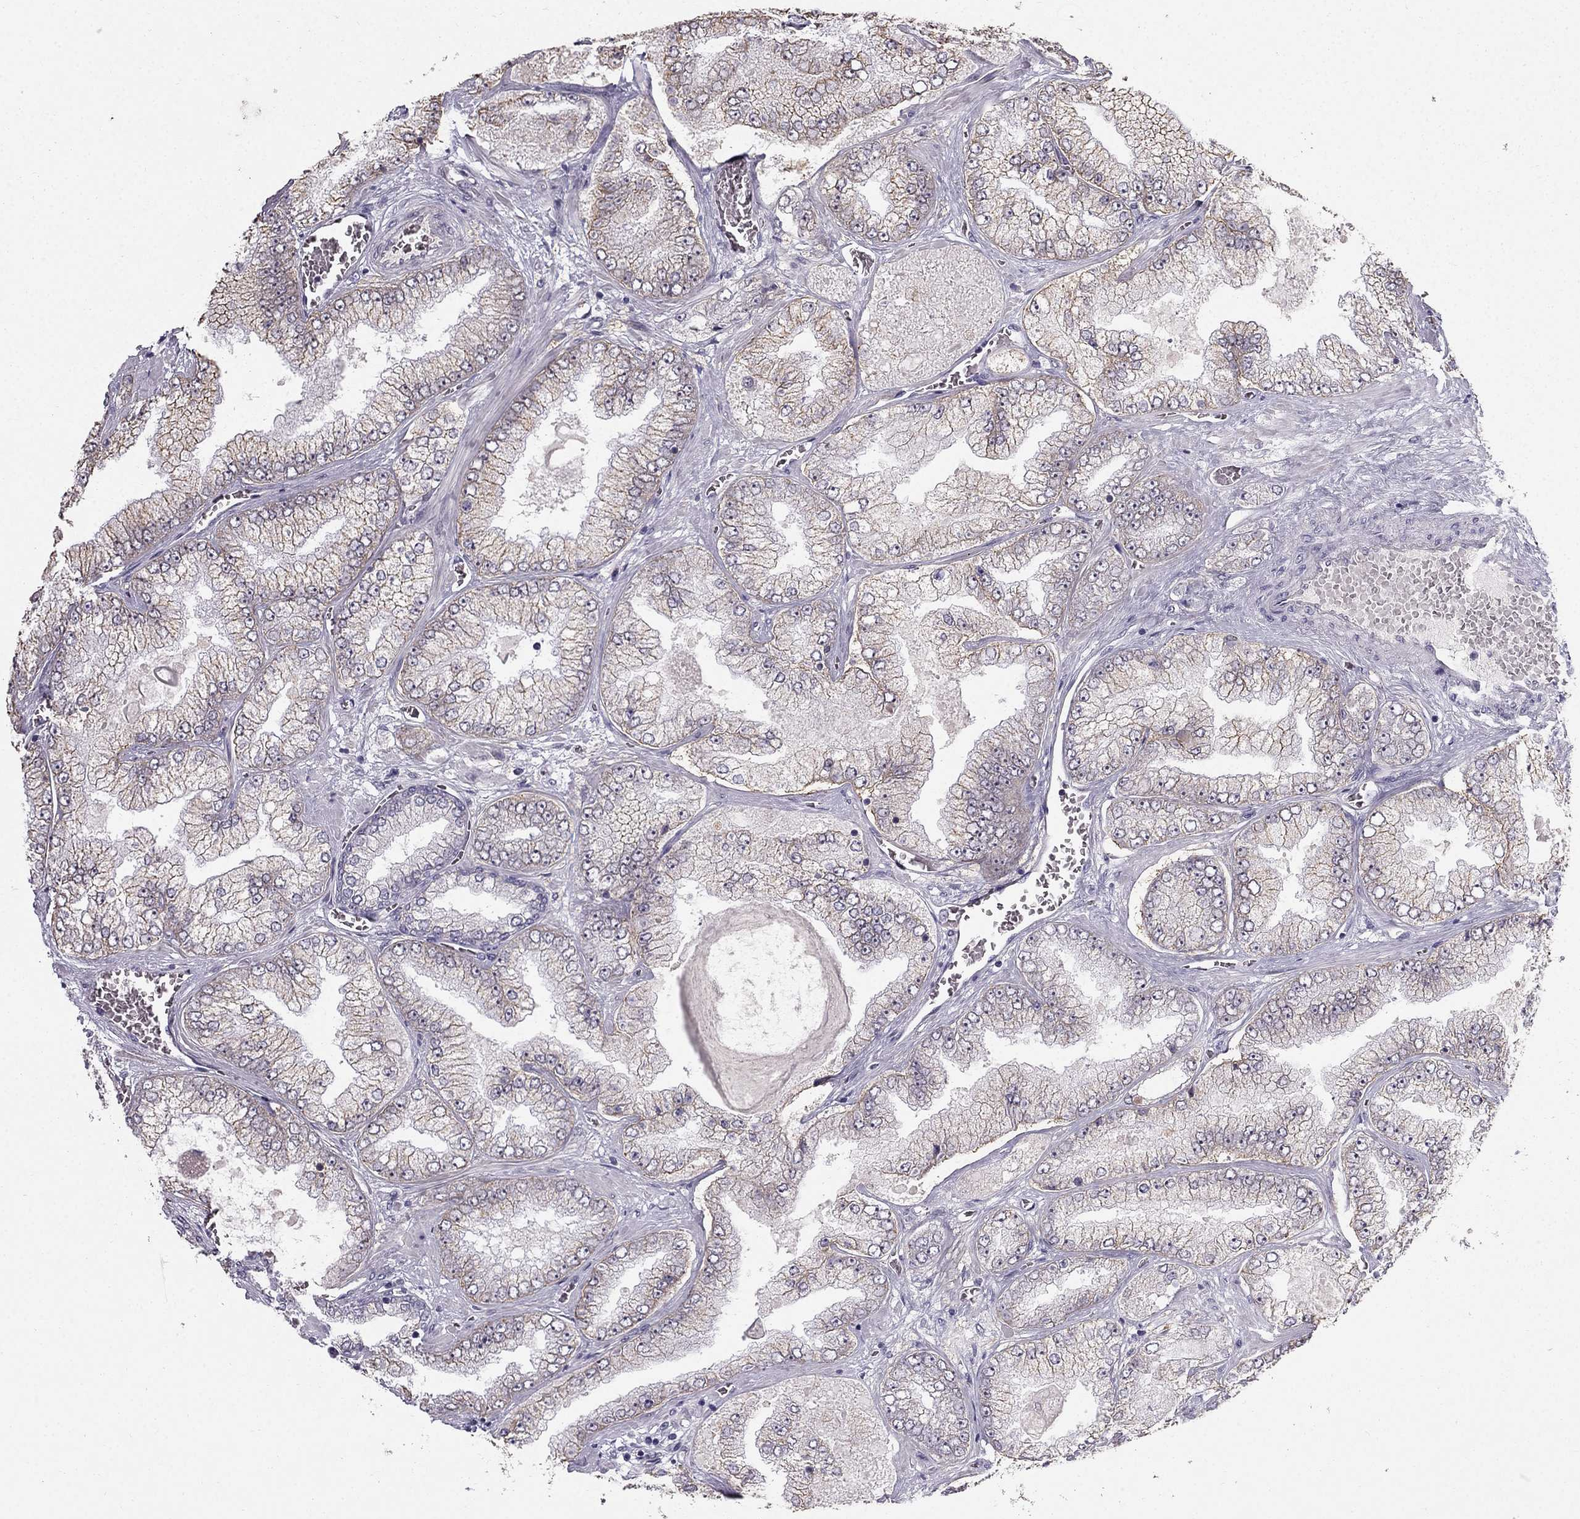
{"staining": {"intensity": "weak", "quantity": "25%-75%", "location": "cytoplasmic/membranous"}, "tissue": "prostate cancer", "cell_type": "Tumor cells", "image_type": "cancer", "snomed": [{"axis": "morphology", "description": "Adenocarcinoma, Low grade"}, {"axis": "topography", "description": "Prostate"}], "caption": "Approximately 25%-75% of tumor cells in human prostate adenocarcinoma (low-grade) exhibit weak cytoplasmic/membranous protein staining as visualized by brown immunohistochemical staining.", "gene": "TSPYL5", "patient": {"sex": "male", "age": 57}}